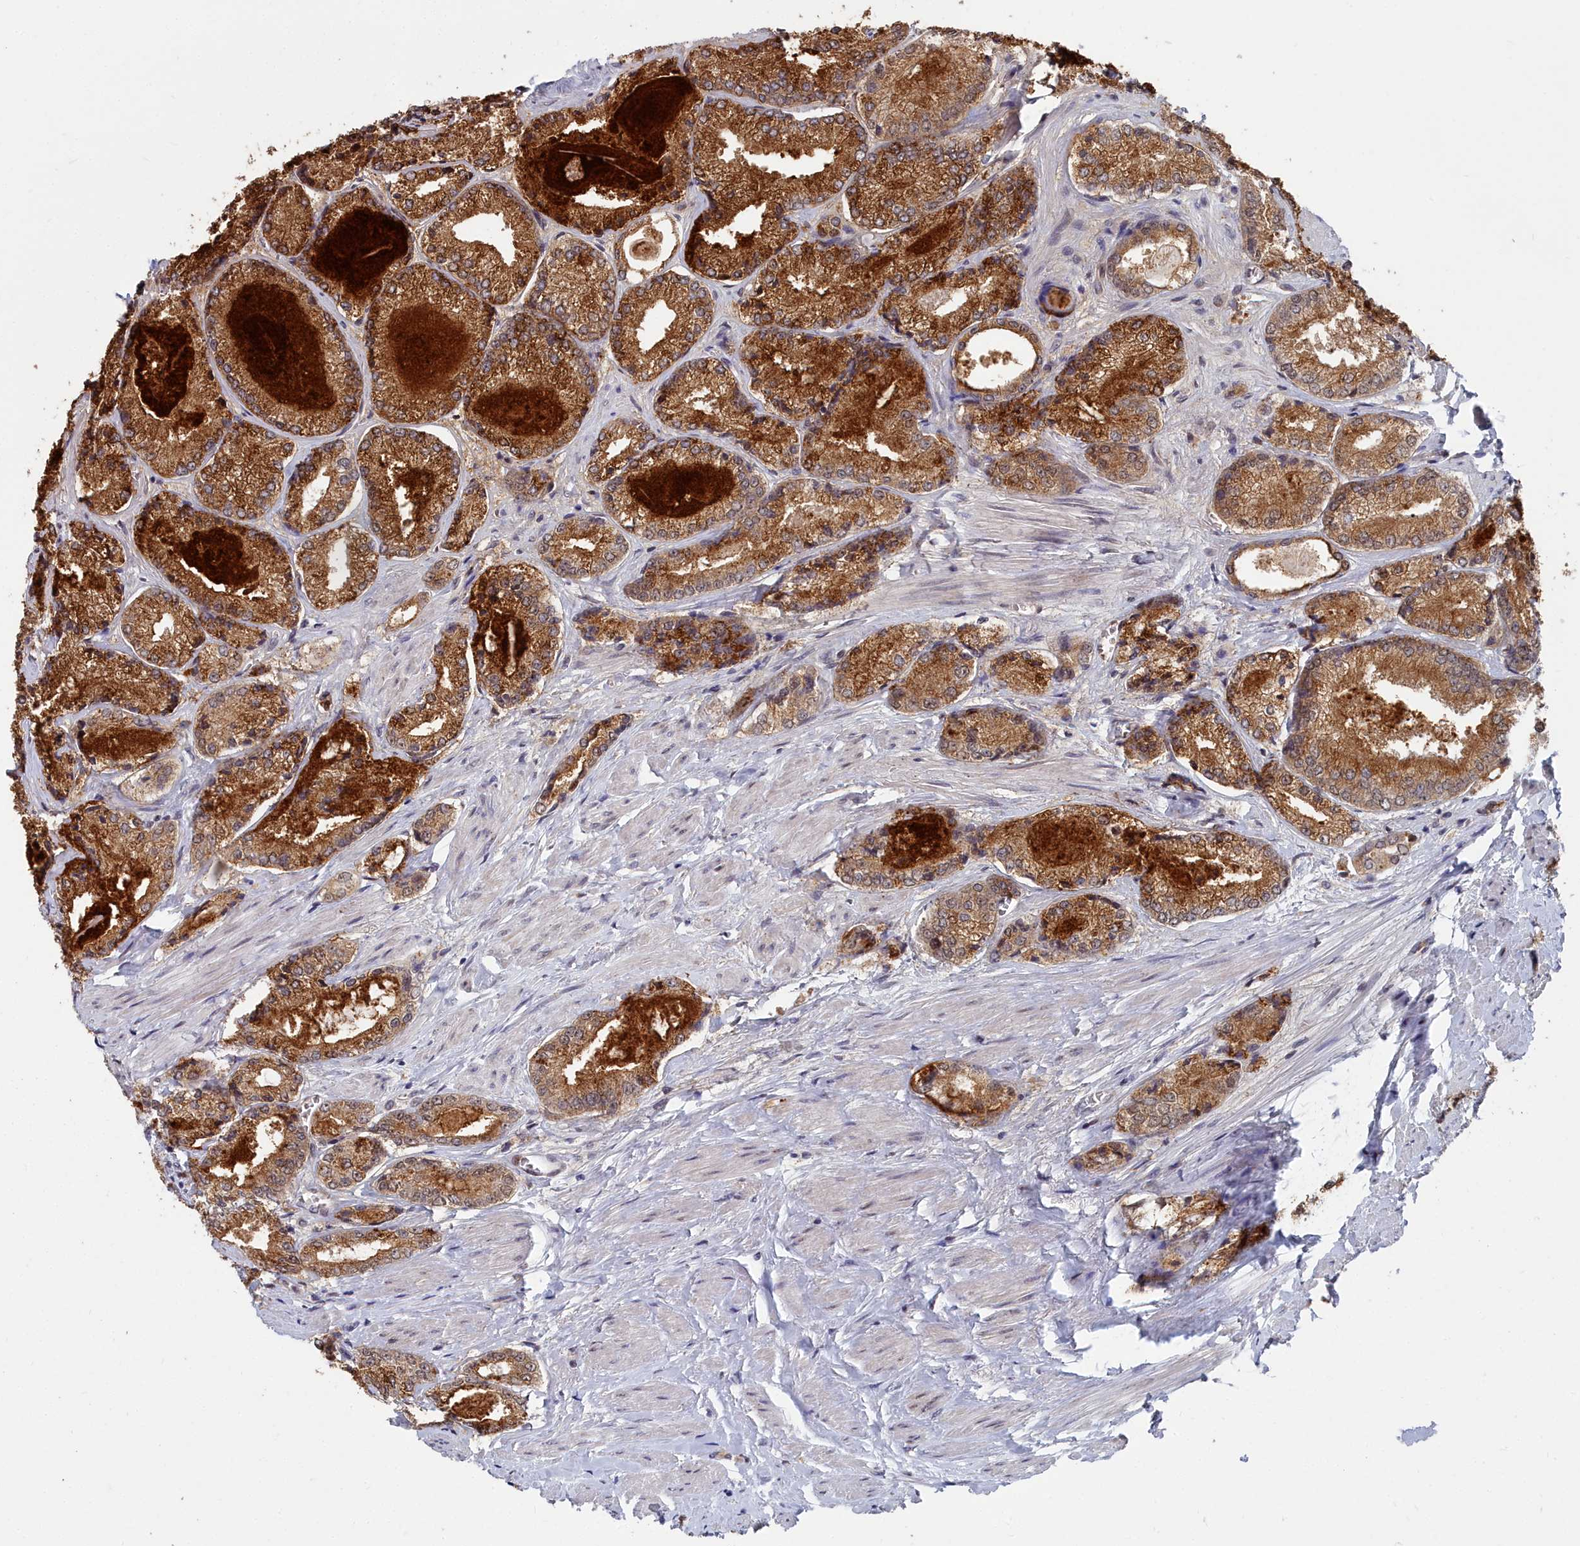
{"staining": {"intensity": "moderate", "quantity": ">75%", "location": "cytoplasmic/membranous"}, "tissue": "prostate cancer", "cell_type": "Tumor cells", "image_type": "cancer", "snomed": [{"axis": "morphology", "description": "Adenocarcinoma, Low grade"}, {"axis": "topography", "description": "Prostate"}], "caption": "Immunohistochemical staining of human prostate low-grade adenocarcinoma exhibits medium levels of moderate cytoplasmic/membranous protein positivity in about >75% of tumor cells.", "gene": "RPS27A", "patient": {"sex": "male", "age": 68}}